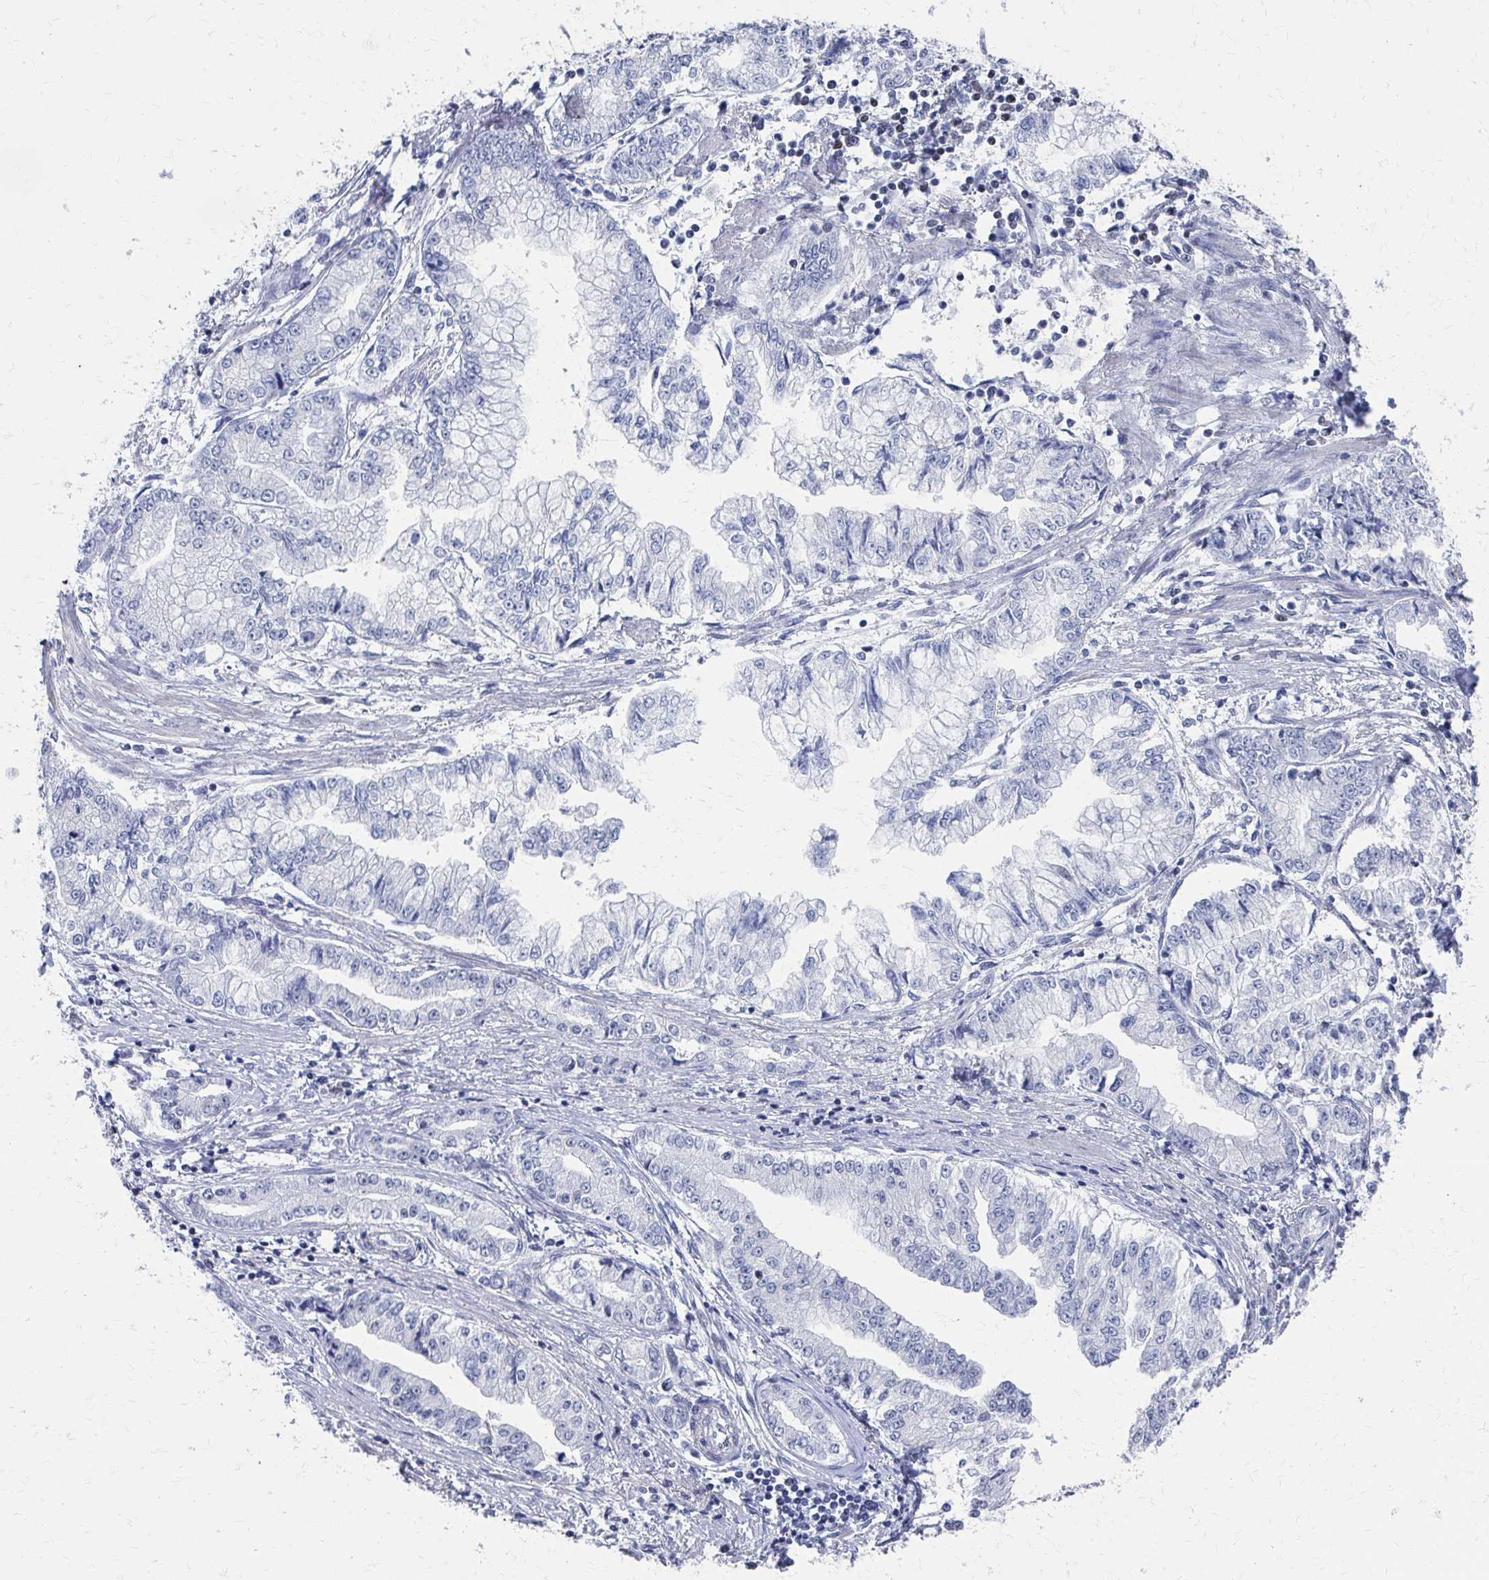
{"staining": {"intensity": "negative", "quantity": "none", "location": "none"}, "tissue": "stomach cancer", "cell_type": "Tumor cells", "image_type": "cancer", "snomed": [{"axis": "morphology", "description": "Adenocarcinoma, NOS"}, {"axis": "topography", "description": "Stomach, upper"}], "caption": "The IHC histopathology image has no significant expression in tumor cells of stomach cancer (adenocarcinoma) tissue.", "gene": "CDIN1", "patient": {"sex": "female", "age": 74}}